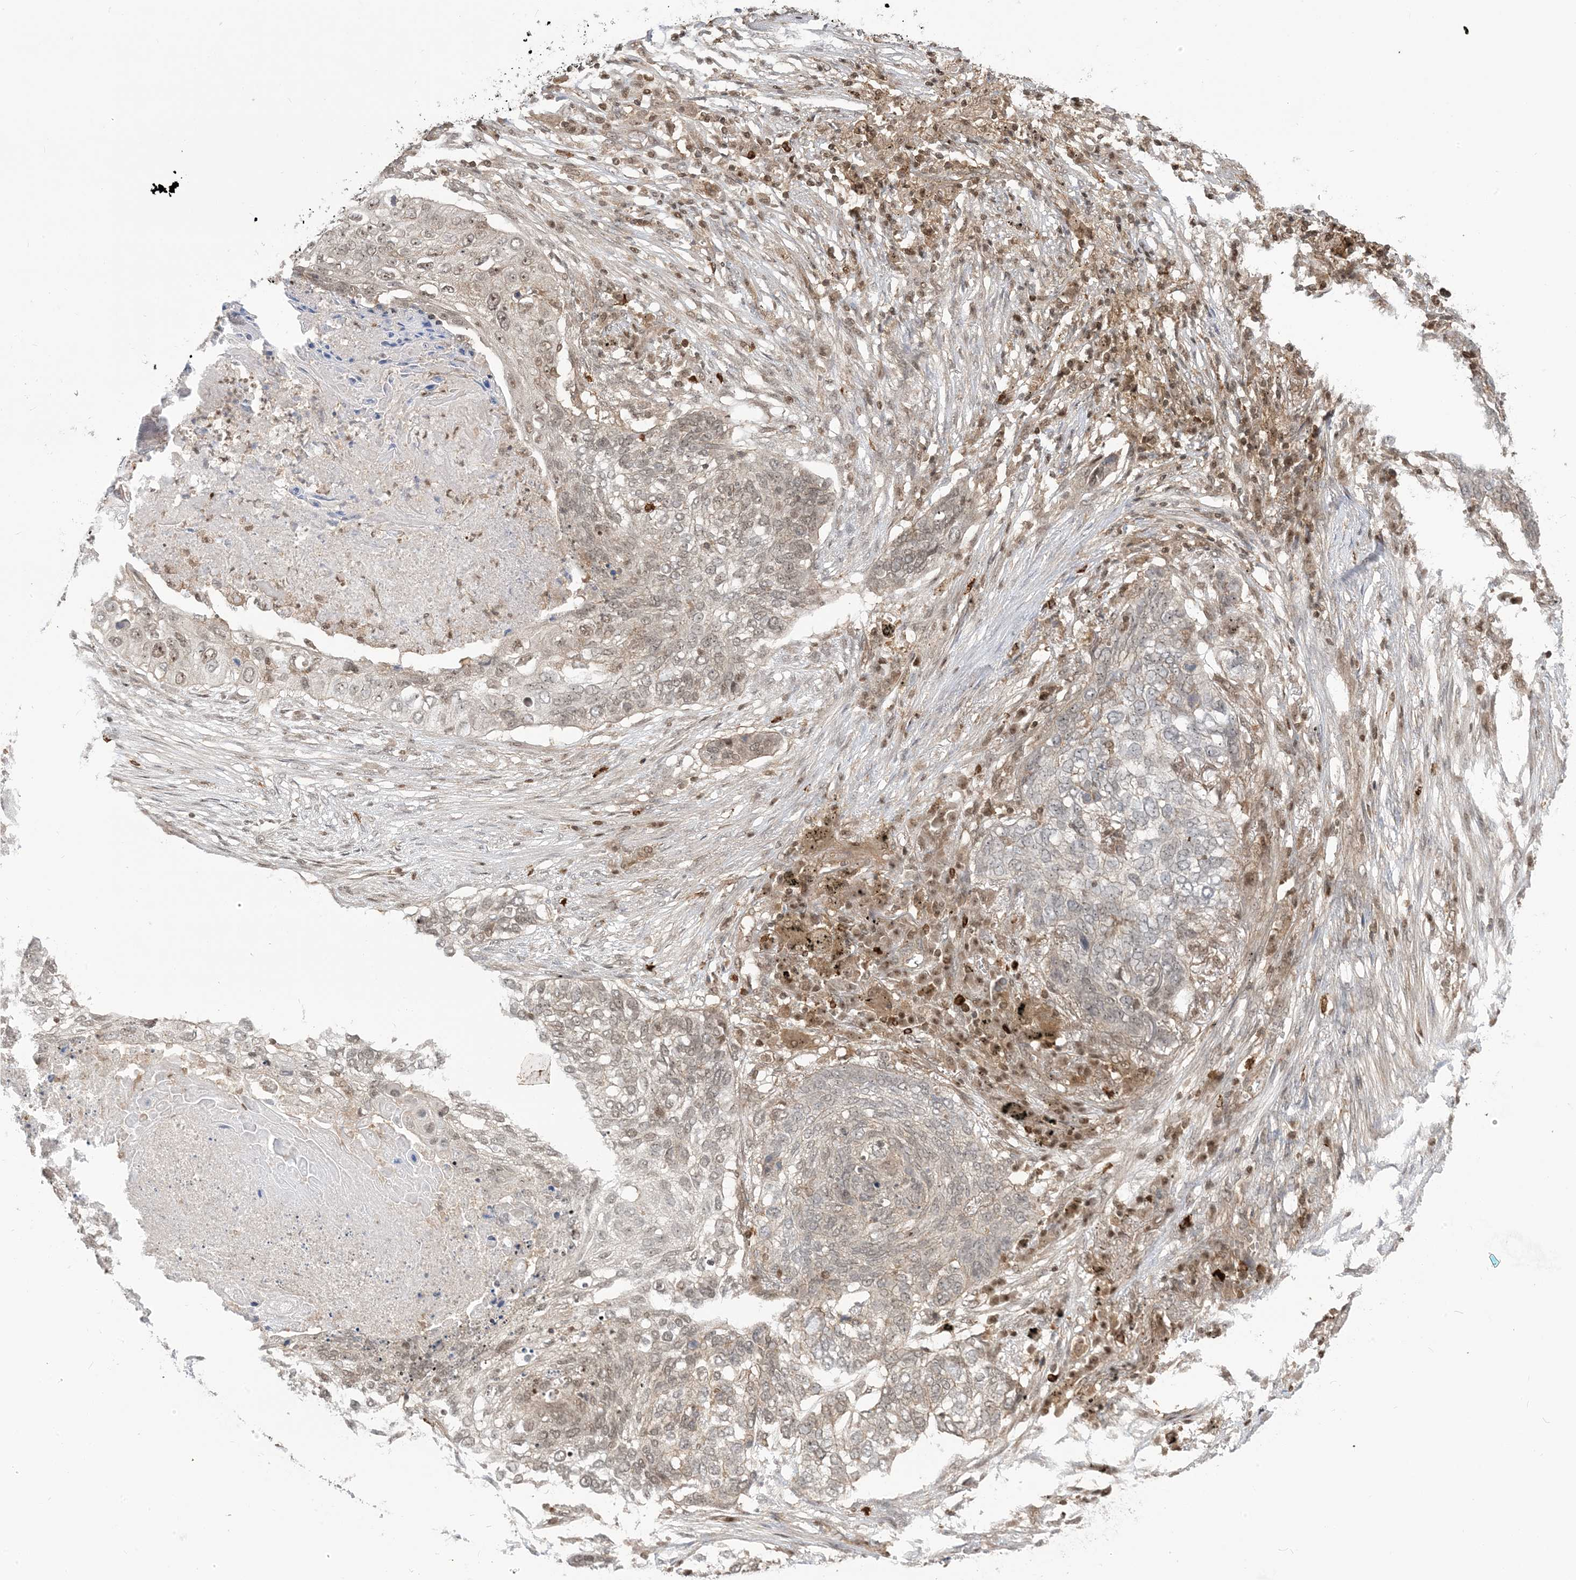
{"staining": {"intensity": "weak", "quantity": "25%-75%", "location": "nuclear"}, "tissue": "lung cancer", "cell_type": "Tumor cells", "image_type": "cancer", "snomed": [{"axis": "morphology", "description": "Squamous cell carcinoma, NOS"}, {"axis": "topography", "description": "Lung"}], "caption": "Tumor cells show low levels of weak nuclear expression in approximately 25%-75% of cells in human lung squamous cell carcinoma. (DAB = brown stain, brightfield microscopy at high magnification).", "gene": "PPP1R7", "patient": {"sex": "female", "age": 63}}